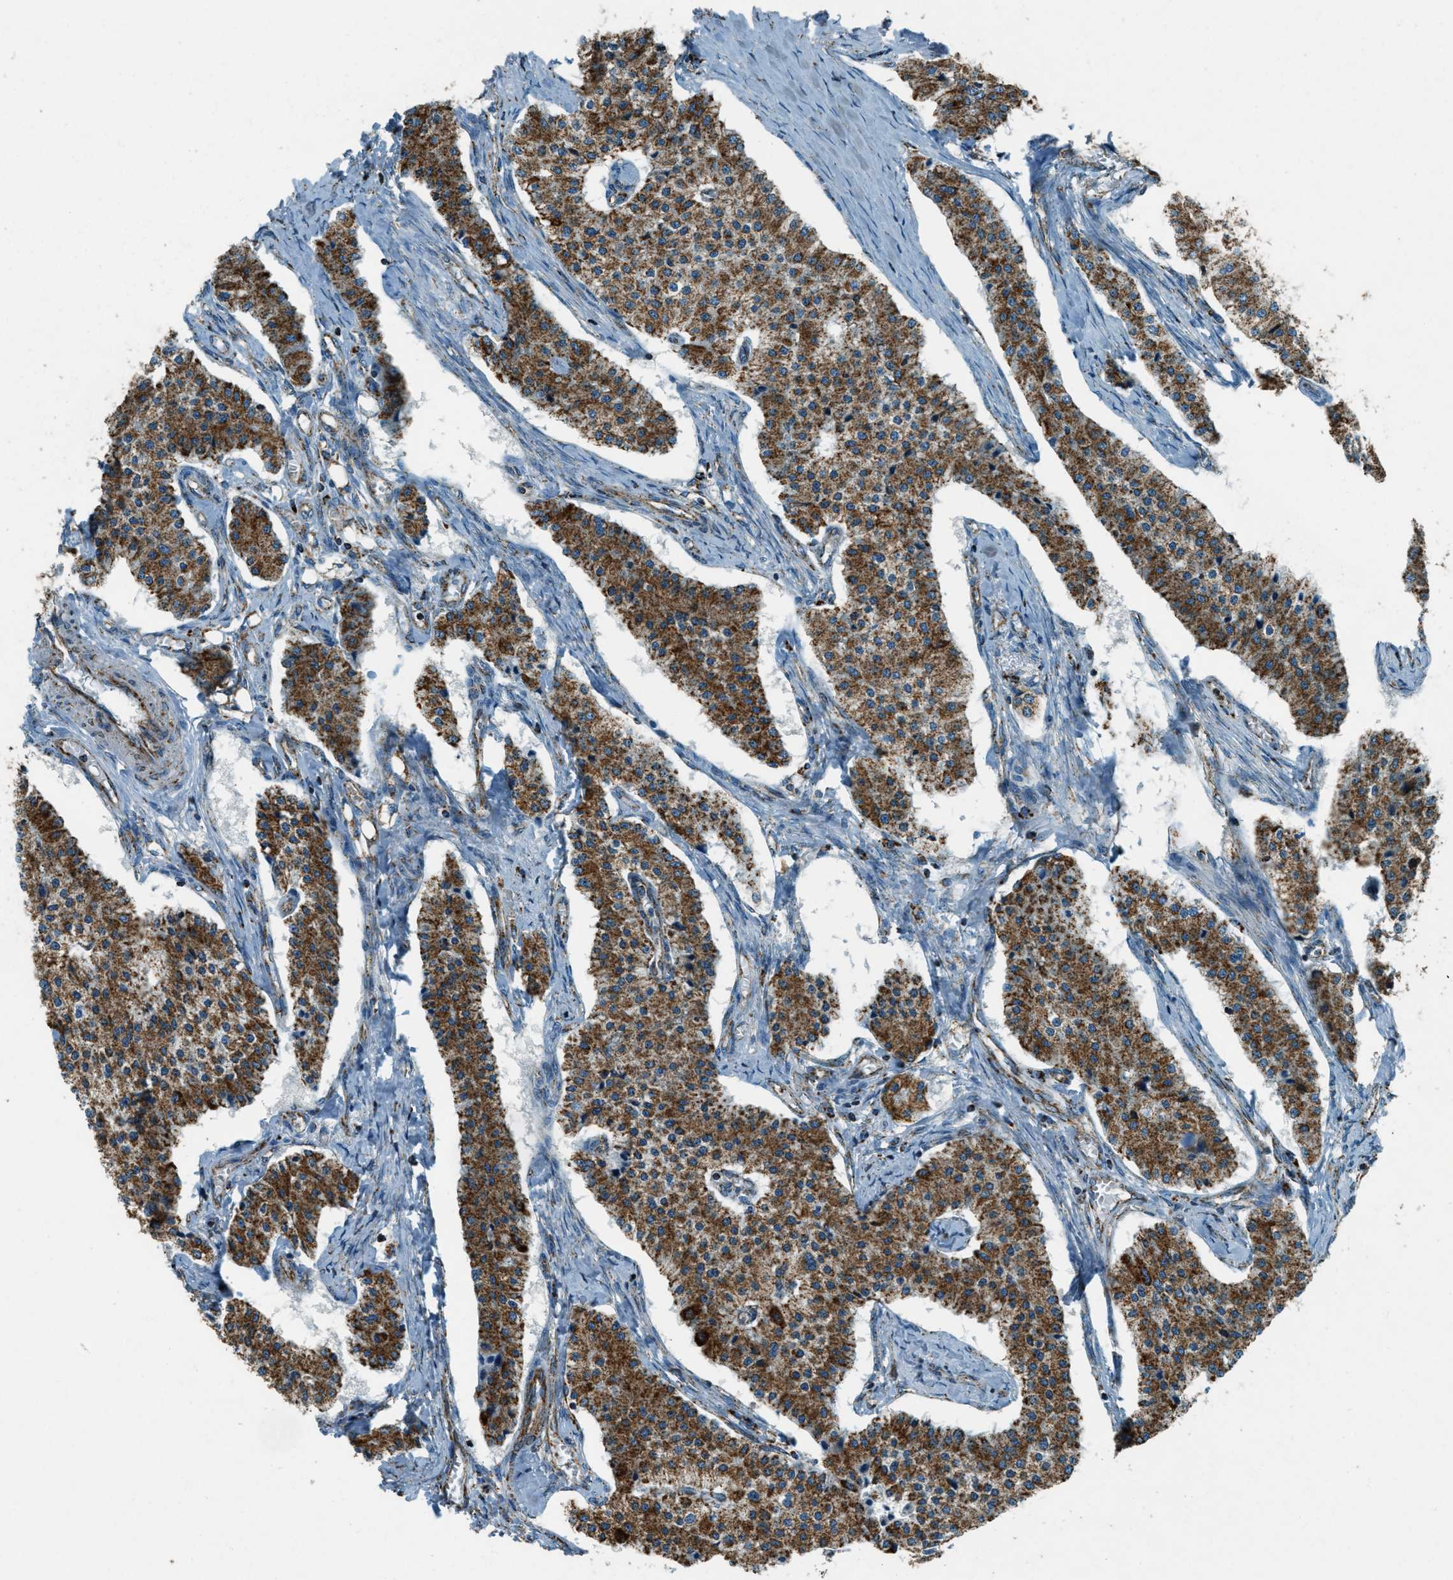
{"staining": {"intensity": "strong", "quantity": ">75%", "location": "cytoplasmic/membranous"}, "tissue": "carcinoid", "cell_type": "Tumor cells", "image_type": "cancer", "snomed": [{"axis": "morphology", "description": "Carcinoid, malignant, NOS"}, {"axis": "topography", "description": "Colon"}], "caption": "The image shows a brown stain indicating the presence of a protein in the cytoplasmic/membranous of tumor cells in carcinoid.", "gene": "CHST15", "patient": {"sex": "female", "age": 52}}